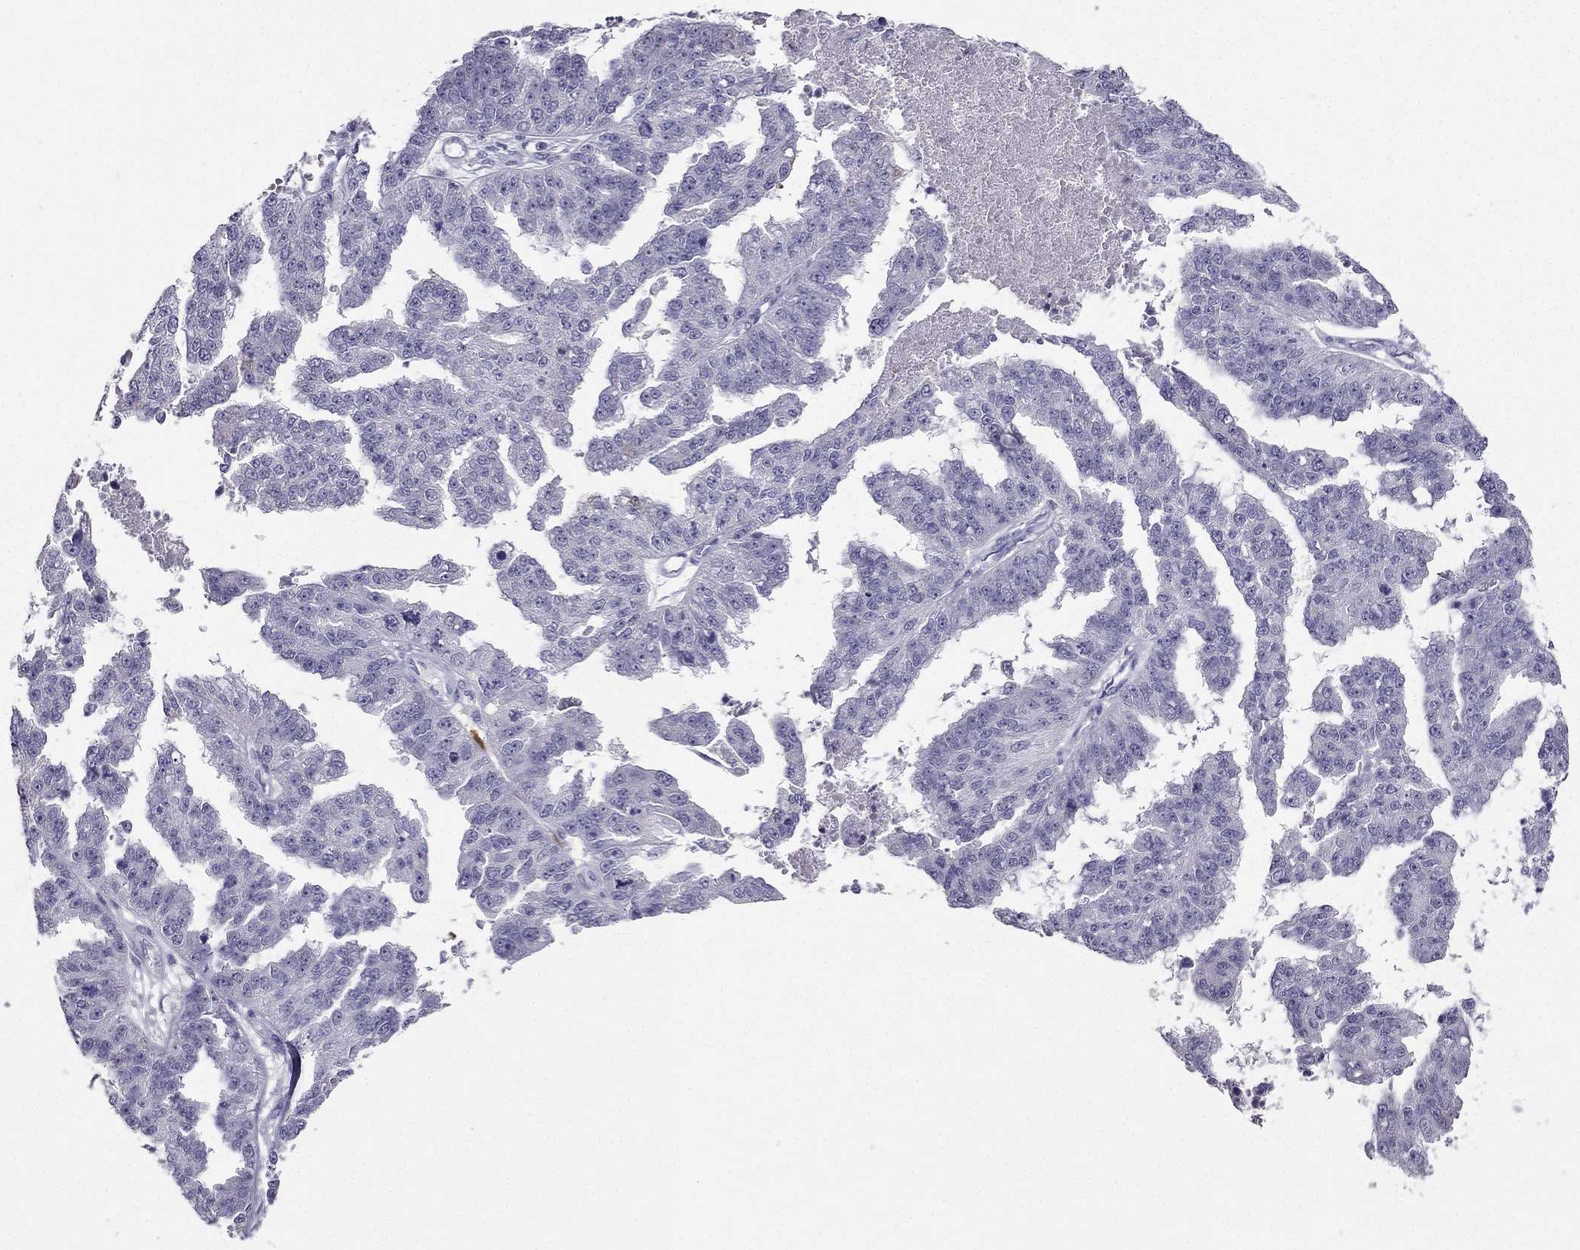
{"staining": {"intensity": "negative", "quantity": "none", "location": "none"}, "tissue": "ovarian cancer", "cell_type": "Tumor cells", "image_type": "cancer", "snomed": [{"axis": "morphology", "description": "Cystadenocarcinoma, serous, NOS"}, {"axis": "topography", "description": "Ovary"}], "caption": "The immunohistochemistry image has no significant staining in tumor cells of serous cystadenocarcinoma (ovarian) tissue. The staining is performed using DAB brown chromogen with nuclei counter-stained in using hematoxylin.", "gene": "CALB2", "patient": {"sex": "female", "age": 58}}